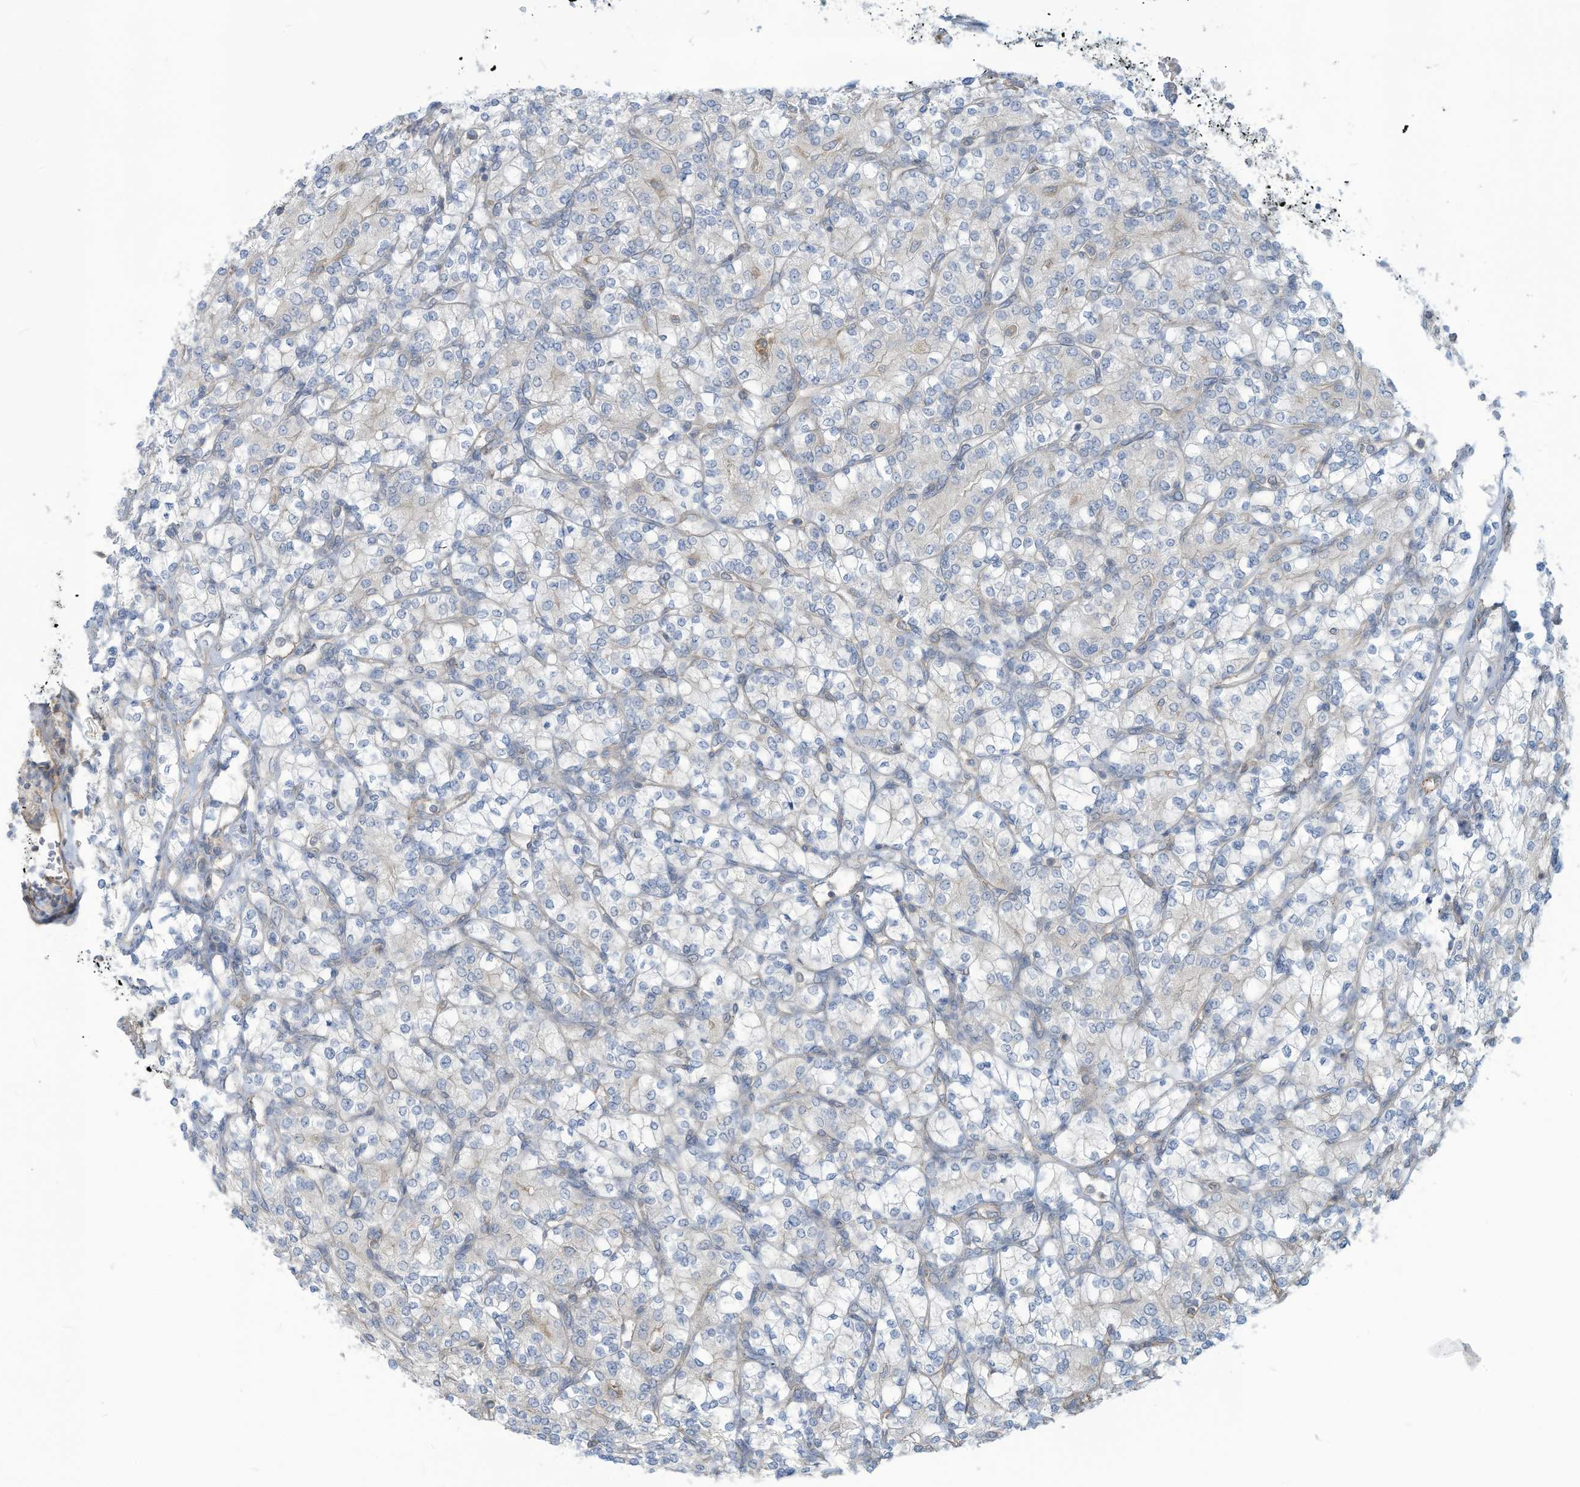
{"staining": {"intensity": "negative", "quantity": "none", "location": "none"}, "tissue": "renal cancer", "cell_type": "Tumor cells", "image_type": "cancer", "snomed": [{"axis": "morphology", "description": "Adenocarcinoma, NOS"}, {"axis": "topography", "description": "Kidney"}], "caption": "The image shows no significant positivity in tumor cells of renal adenocarcinoma. (Immunohistochemistry, brightfield microscopy, high magnification).", "gene": "ADAT2", "patient": {"sex": "male", "age": 77}}